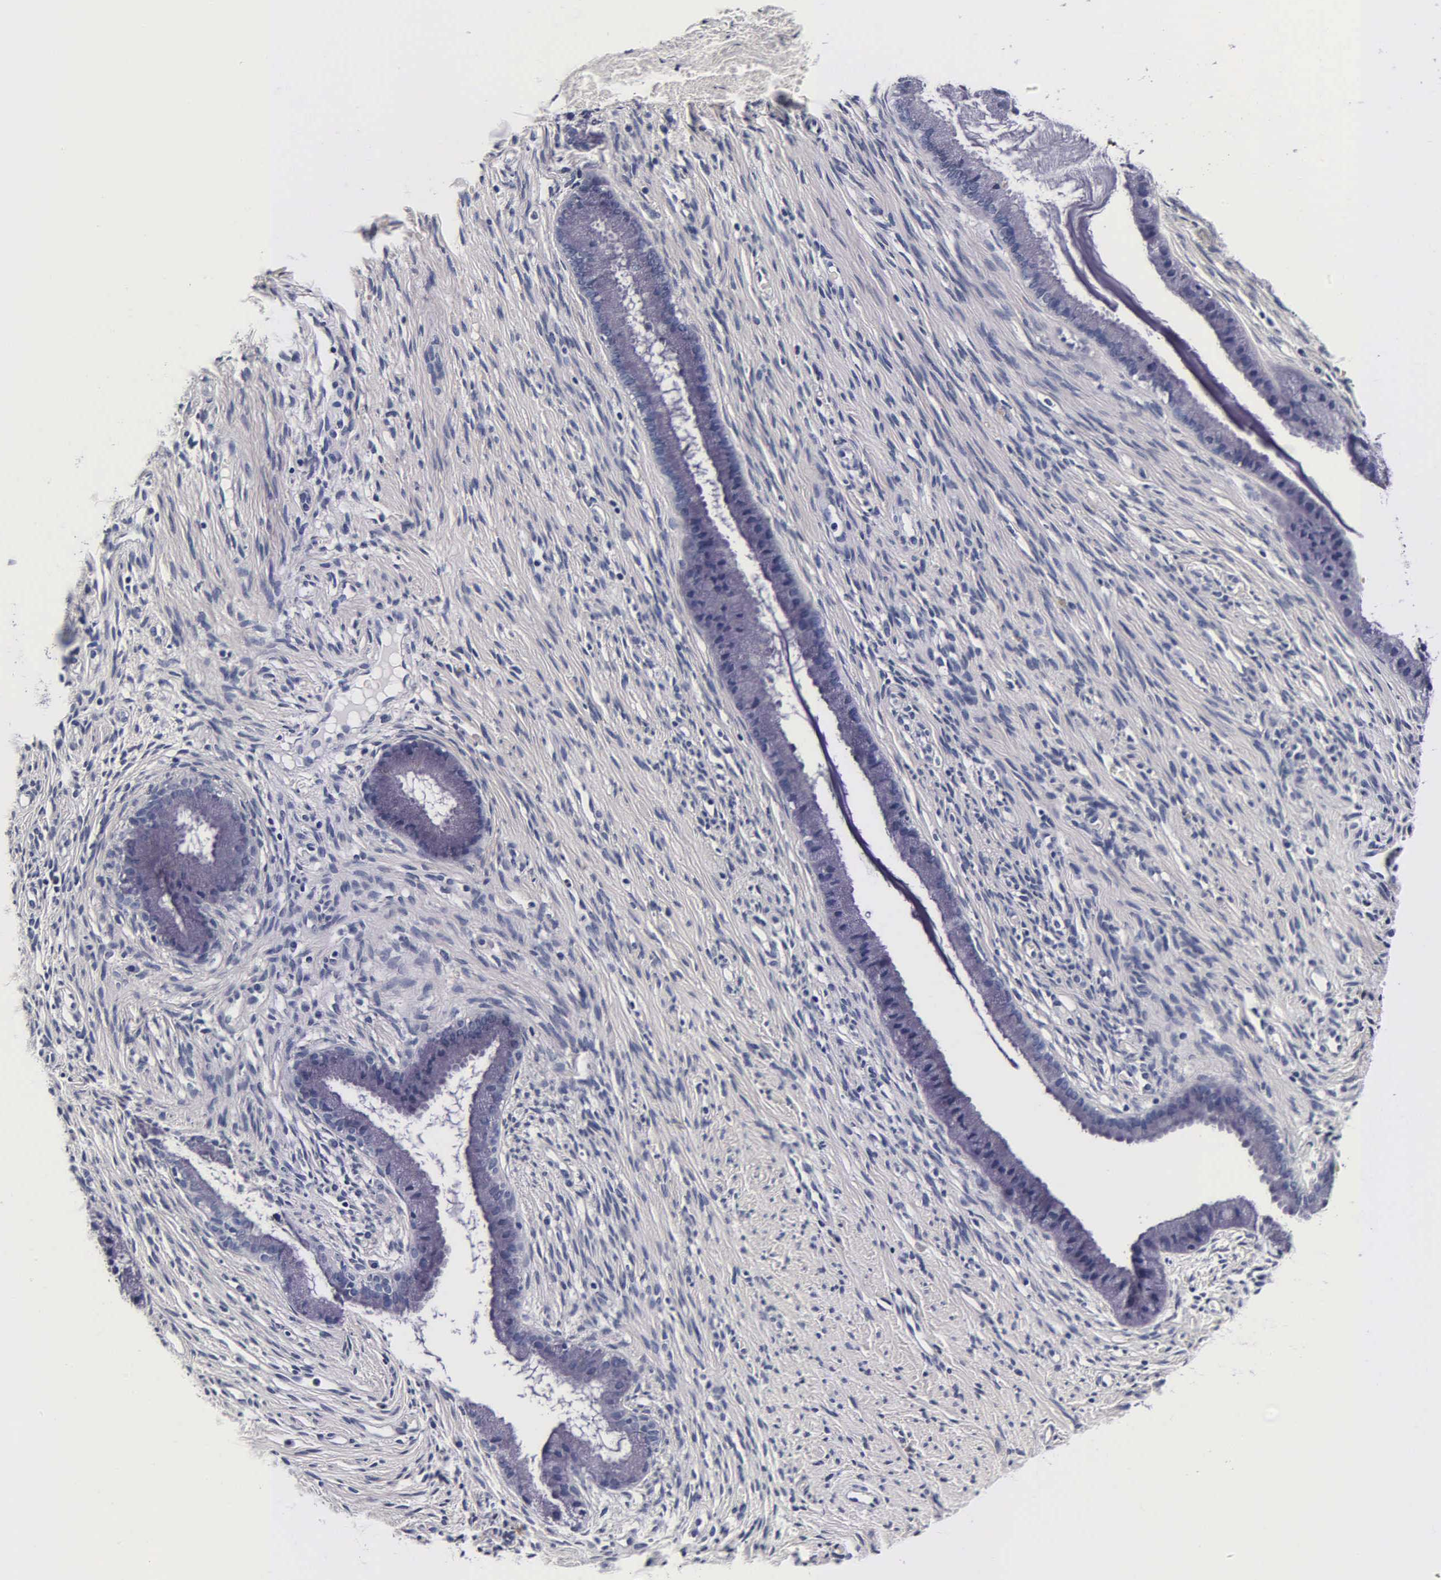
{"staining": {"intensity": "negative", "quantity": "none", "location": "none"}, "tissue": "cervix", "cell_type": "Glandular cells", "image_type": "normal", "snomed": [{"axis": "morphology", "description": "Normal tissue, NOS"}, {"axis": "topography", "description": "Cervix"}], "caption": "Protein analysis of normal cervix displays no significant staining in glandular cells. (Immunohistochemistry, brightfield microscopy, high magnification).", "gene": "TG", "patient": {"sex": "female", "age": 82}}